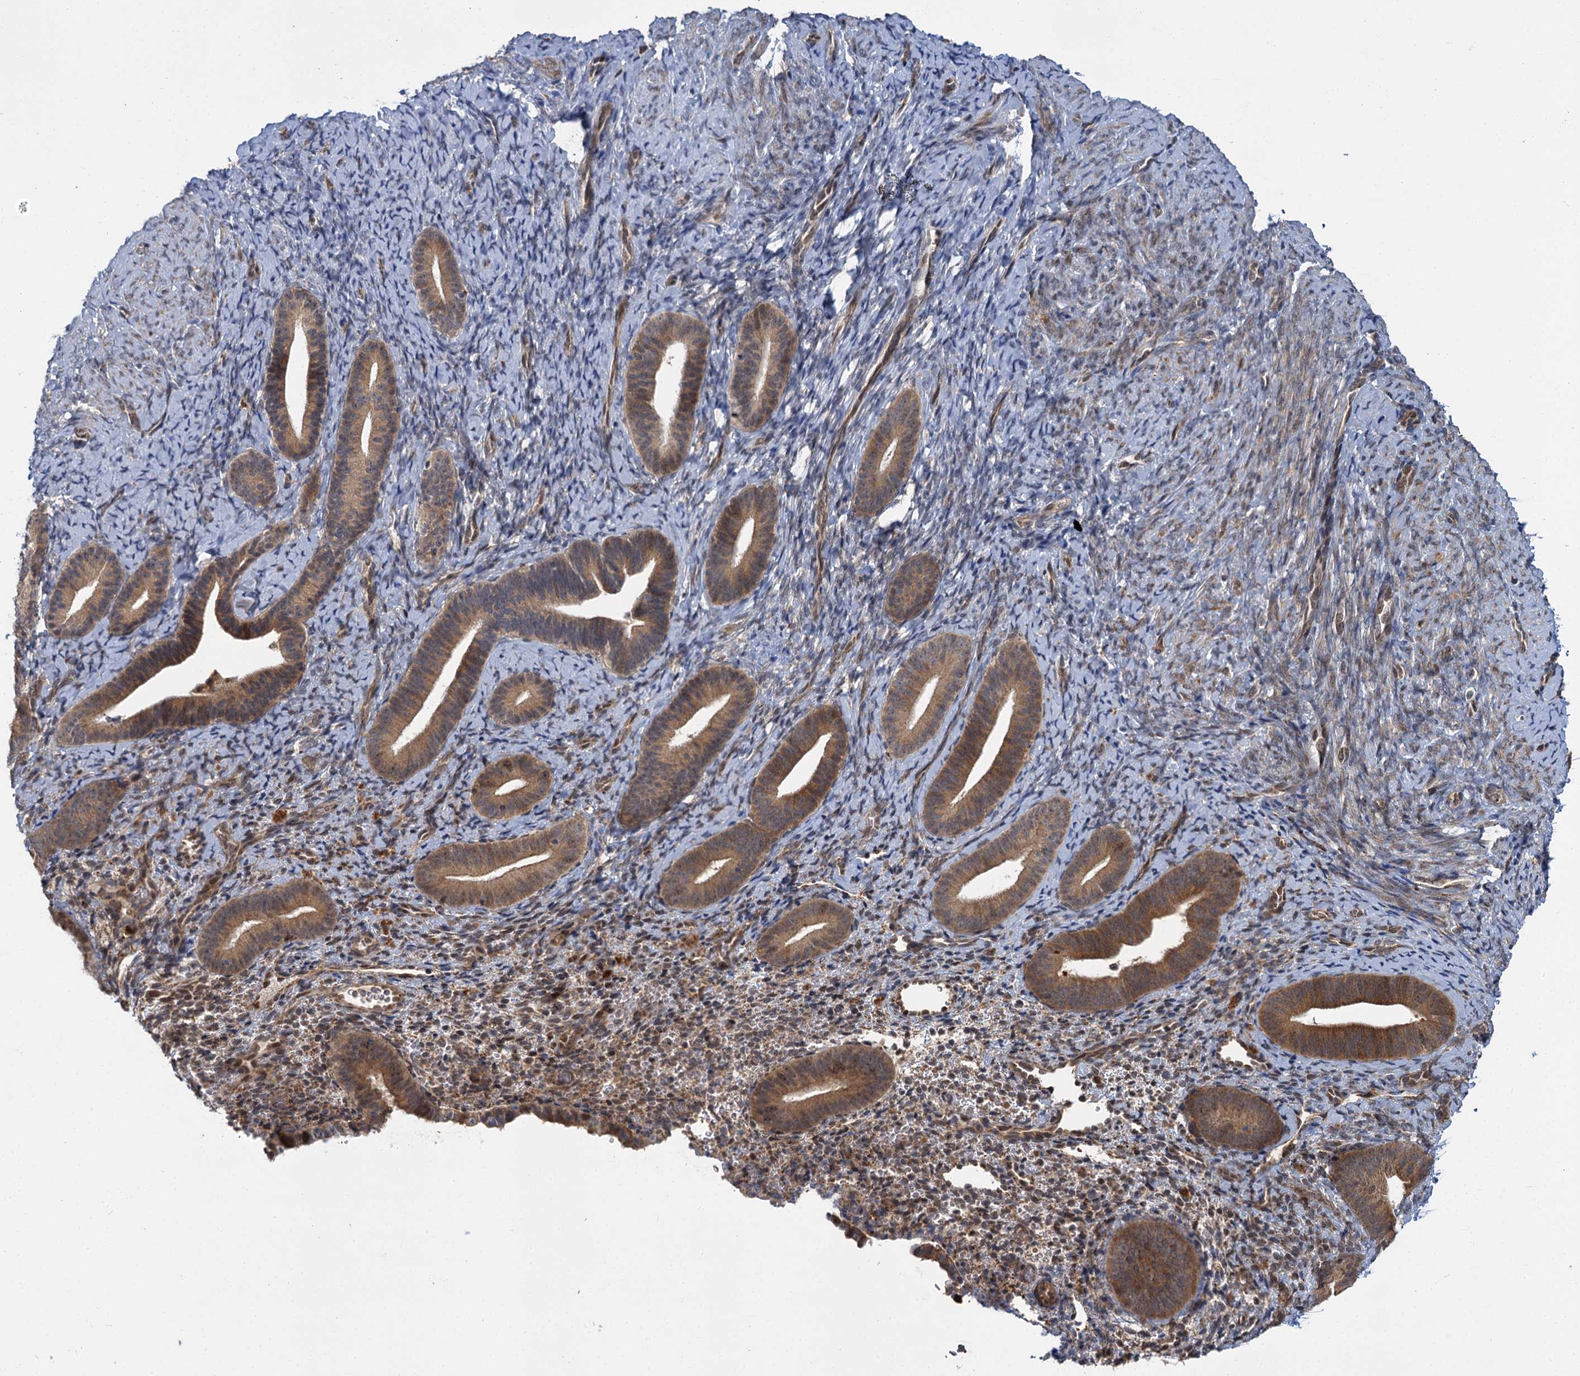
{"staining": {"intensity": "moderate", "quantity": "<25%", "location": "cytoplasmic/membranous"}, "tissue": "endometrium", "cell_type": "Cells in endometrial stroma", "image_type": "normal", "snomed": [{"axis": "morphology", "description": "Normal tissue, NOS"}, {"axis": "topography", "description": "Endometrium"}], "caption": "The photomicrograph reveals immunohistochemical staining of unremarkable endometrium. There is moderate cytoplasmic/membranous expression is present in approximately <25% of cells in endometrial stroma. The protein is shown in brown color, while the nuclei are stained blue.", "gene": "APBA2", "patient": {"sex": "female", "age": 65}}